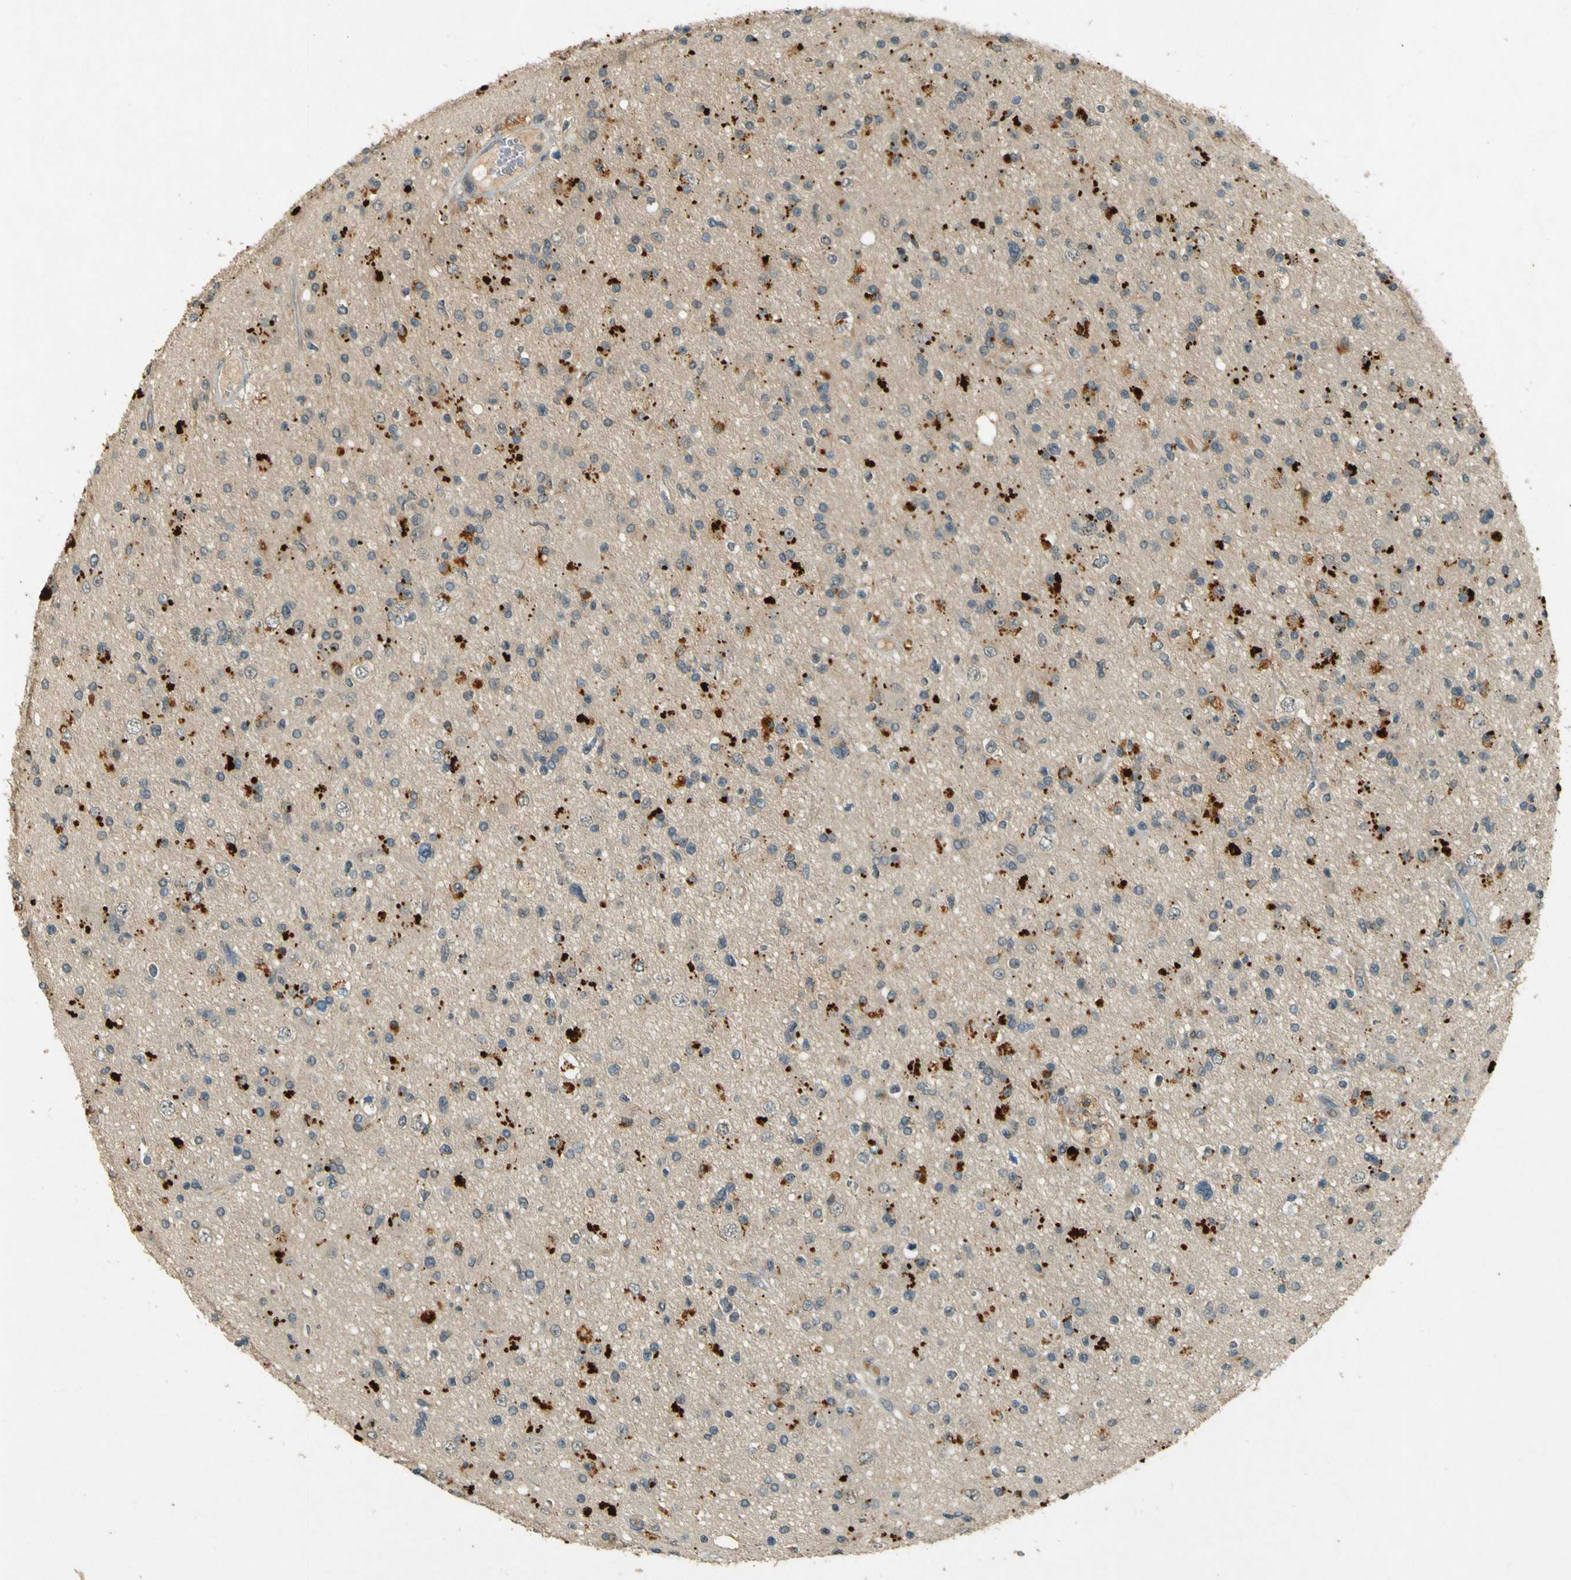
{"staining": {"intensity": "negative", "quantity": "none", "location": "none"}, "tissue": "glioma", "cell_type": "Tumor cells", "image_type": "cancer", "snomed": [{"axis": "morphology", "description": "Glioma, malignant, High grade"}, {"axis": "topography", "description": "Brain"}], "caption": "DAB (3,3'-diaminobenzidine) immunohistochemical staining of glioma demonstrates no significant expression in tumor cells. (DAB (3,3'-diaminobenzidine) immunohistochemistry (IHC) visualized using brightfield microscopy, high magnification).", "gene": "MPDZ", "patient": {"sex": "male", "age": 33}}